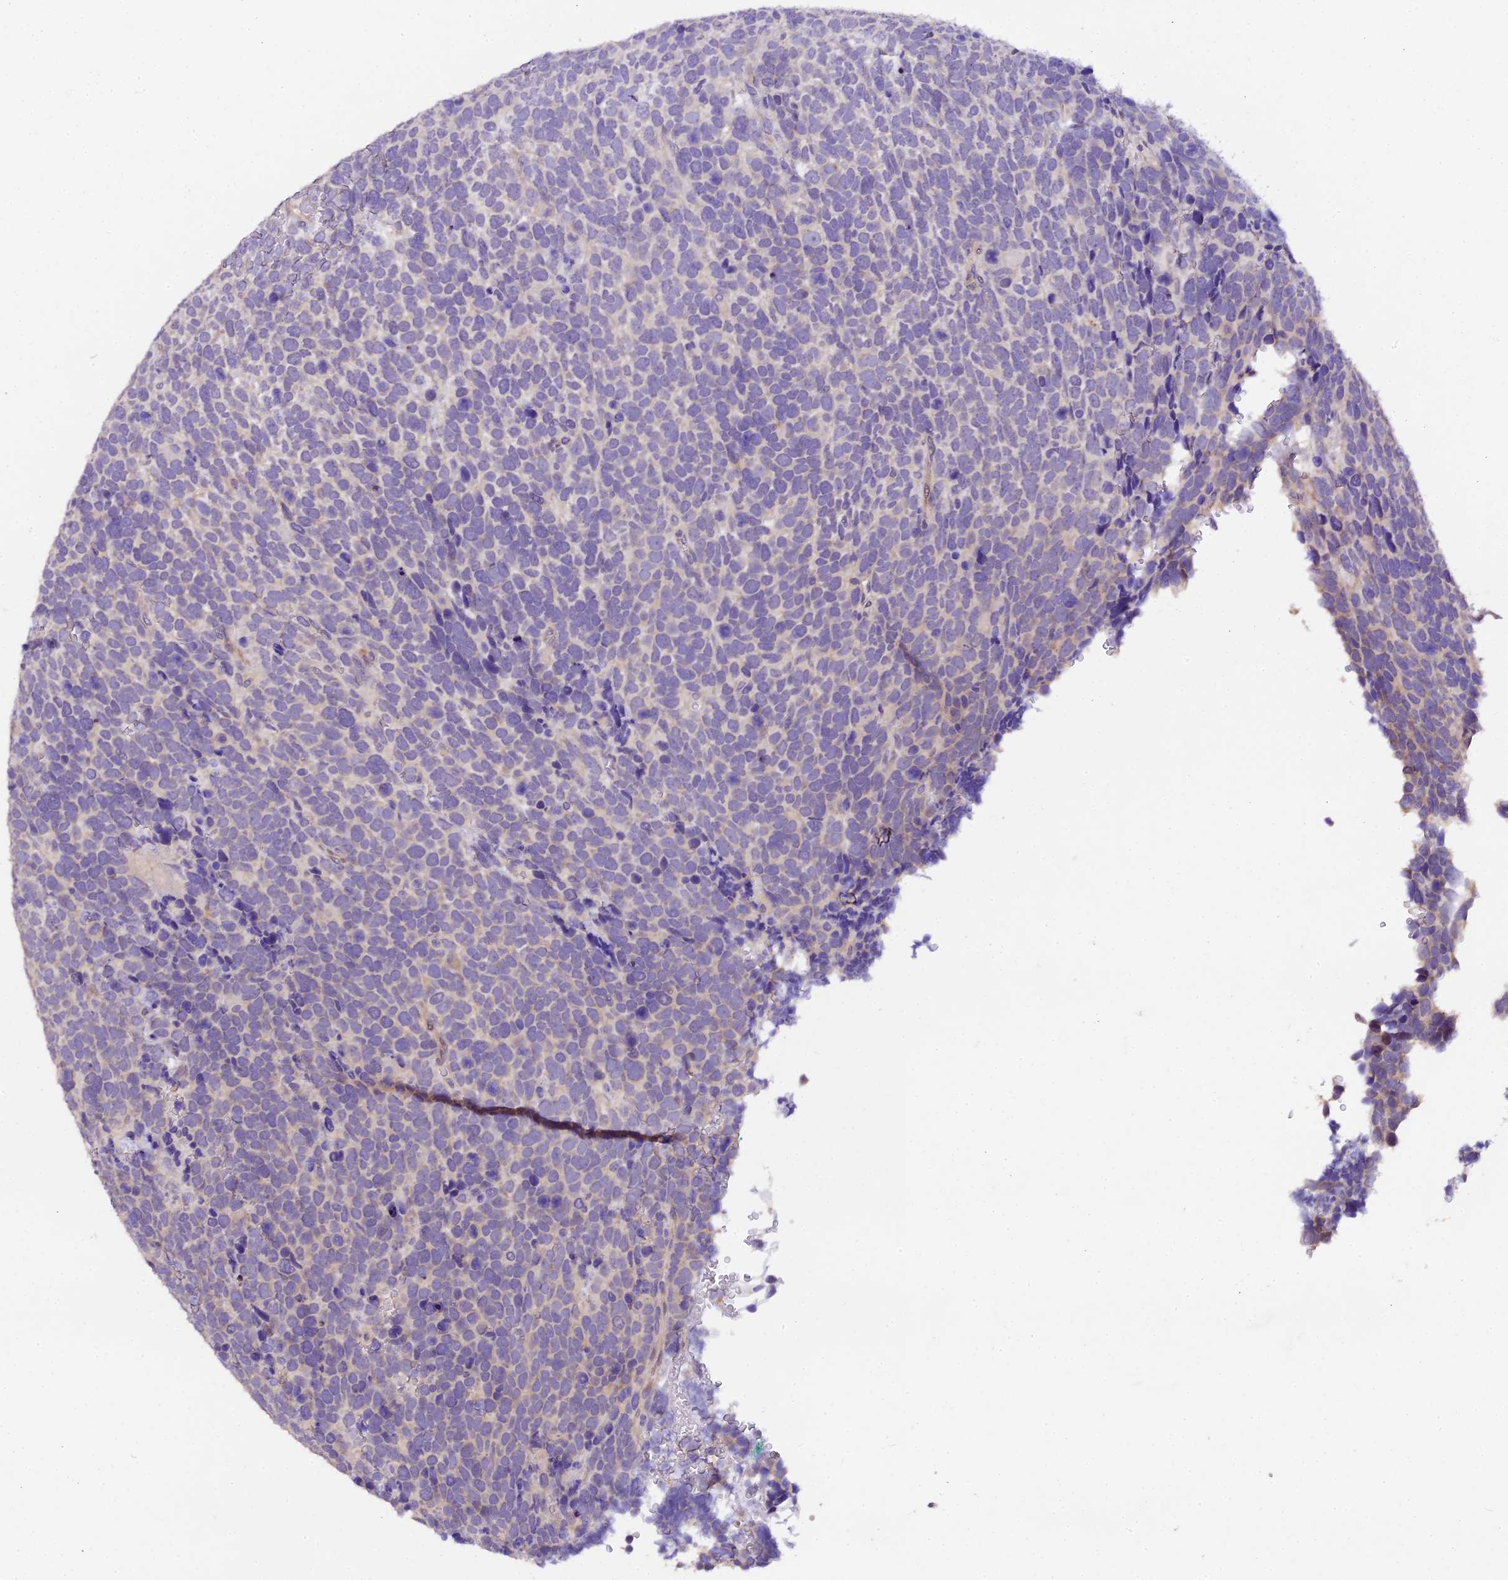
{"staining": {"intensity": "negative", "quantity": "none", "location": "none"}, "tissue": "urothelial cancer", "cell_type": "Tumor cells", "image_type": "cancer", "snomed": [{"axis": "morphology", "description": "Urothelial carcinoma, High grade"}, {"axis": "topography", "description": "Urinary bladder"}], "caption": "Tumor cells are negative for brown protein staining in urothelial cancer.", "gene": "DGKH", "patient": {"sex": "female", "age": 82}}